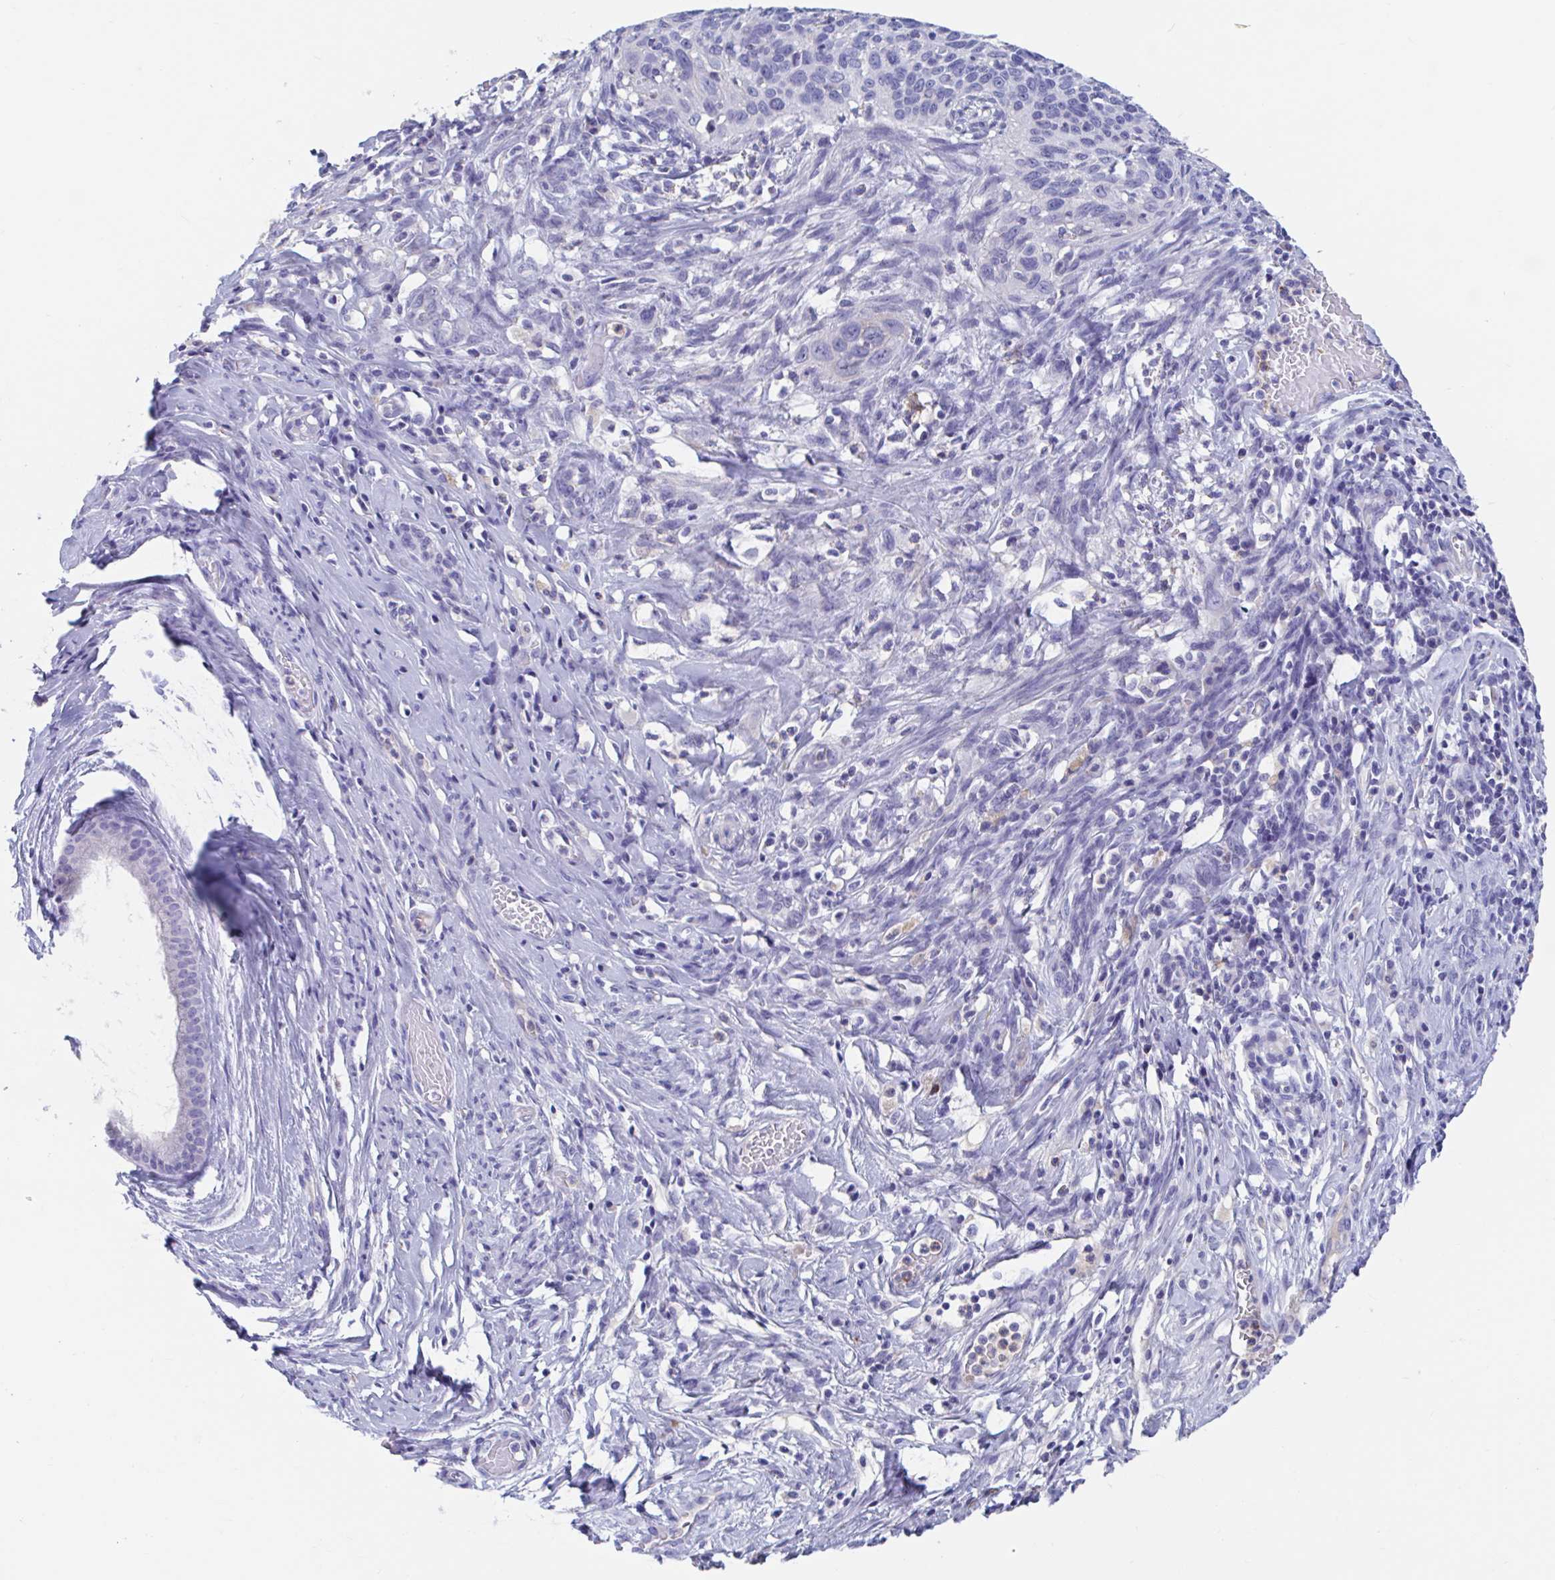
{"staining": {"intensity": "negative", "quantity": "none", "location": "none"}, "tissue": "cervical cancer", "cell_type": "Tumor cells", "image_type": "cancer", "snomed": [{"axis": "morphology", "description": "Squamous cell carcinoma, NOS"}, {"axis": "topography", "description": "Cervix"}], "caption": "Immunohistochemical staining of cervical cancer demonstrates no significant staining in tumor cells. Brightfield microscopy of immunohistochemistry (IHC) stained with DAB (3,3'-diaminobenzidine) (brown) and hematoxylin (blue), captured at high magnification.", "gene": "ZNHIT2", "patient": {"sex": "female", "age": 51}}